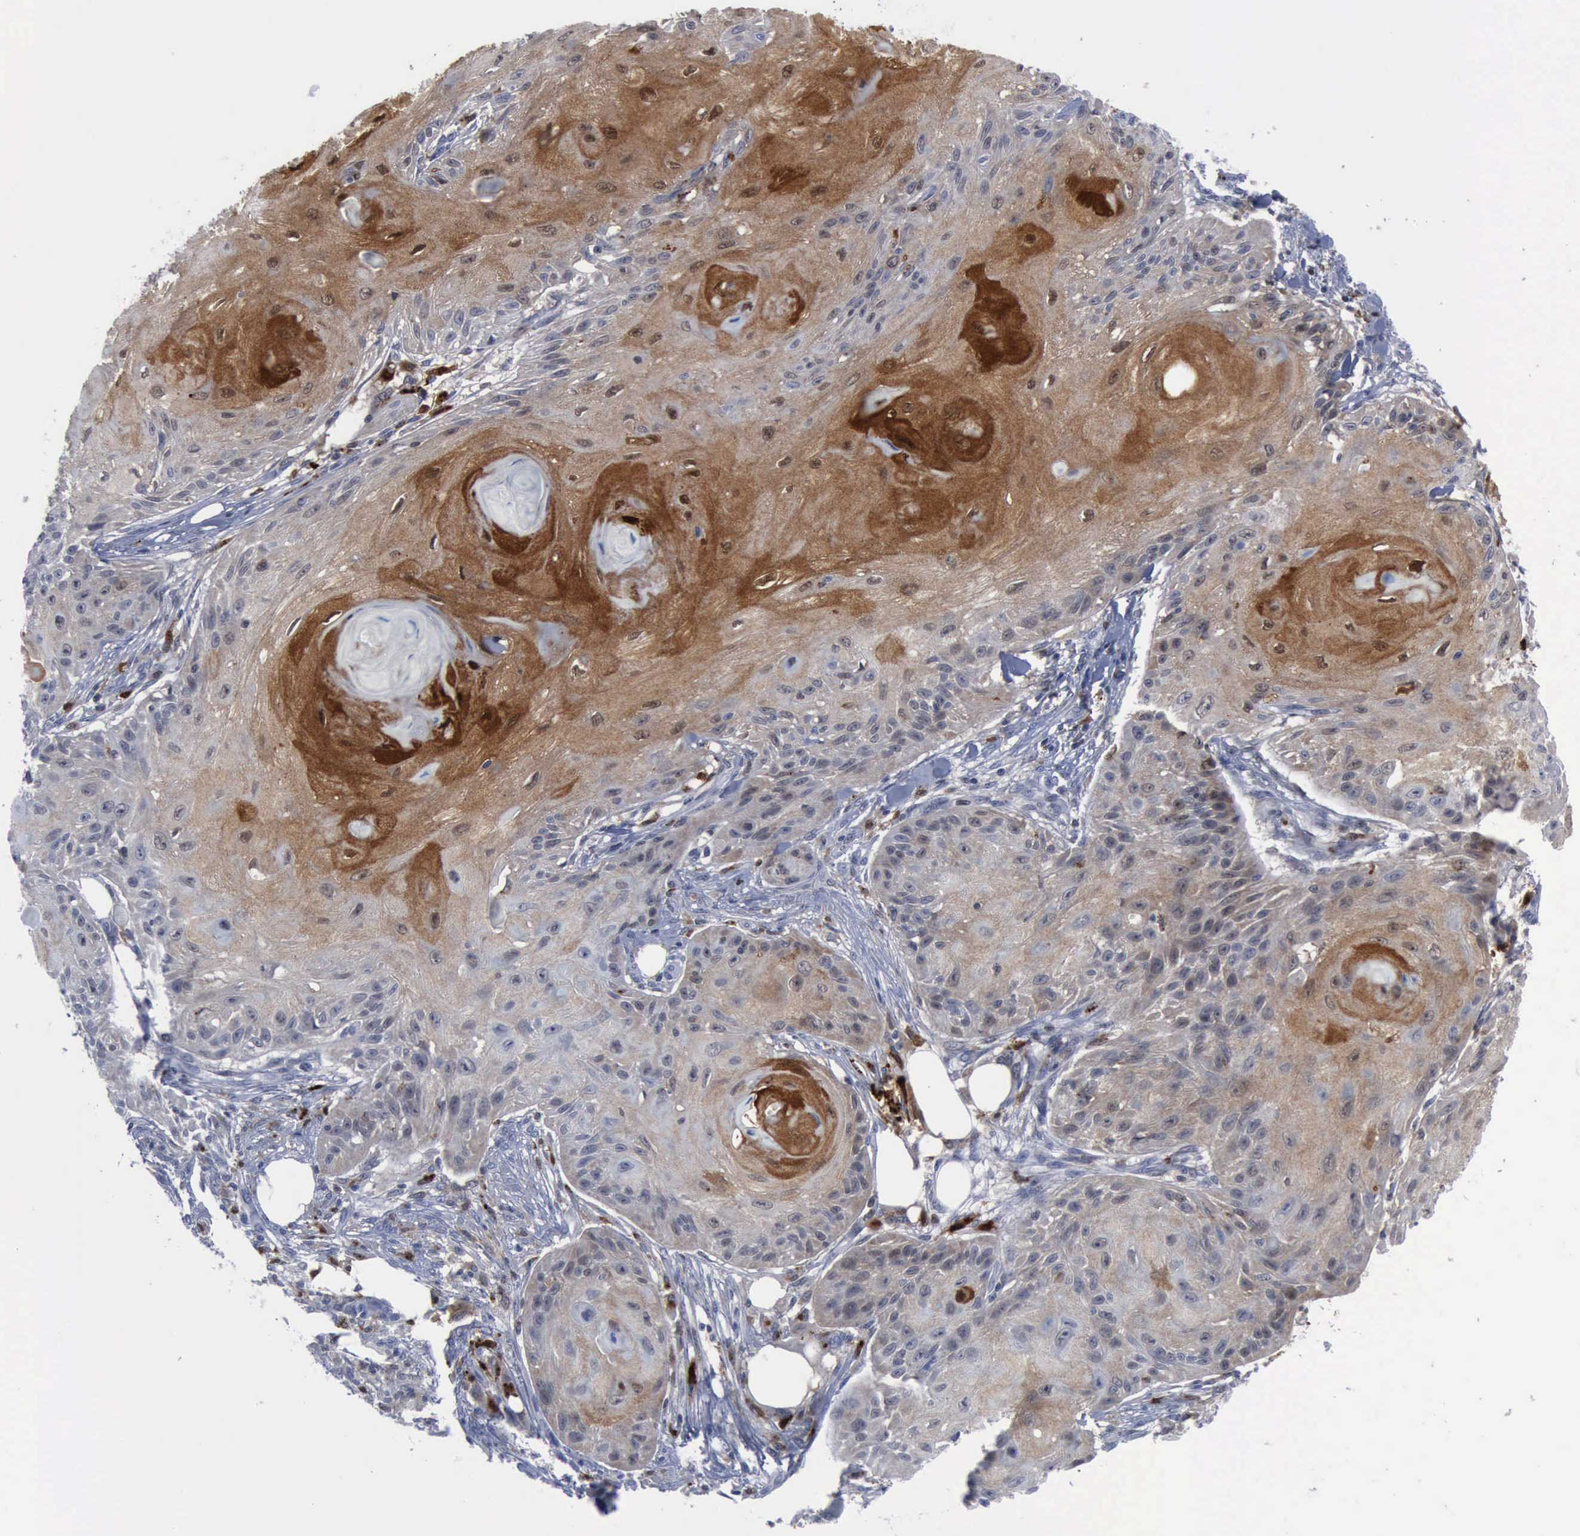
{"staining": {"intensity": "moderate", "quantity": "25%-75%", "location": "cytoplasmic/membranous"}, "tissue": "skin cancer", "cell_type": "Tumor cells", "image_type": "cancer", "snomed": [{"axis": "morphology", "description": "Squamous cell carcinoma, NOS"}, {"axis": "topography", "description": "Skin"}], "caption": "Skin cancer (squamous cell carcinoma) stained with DAB IHC demonstrates medium levels of moderate cytoplasmic/membranous expression in approximately 25%-75% of tumor cells. Nuclei are stained in blue.", "gene": "CSTA", "patient": {"sex": "female", "age": 88}}